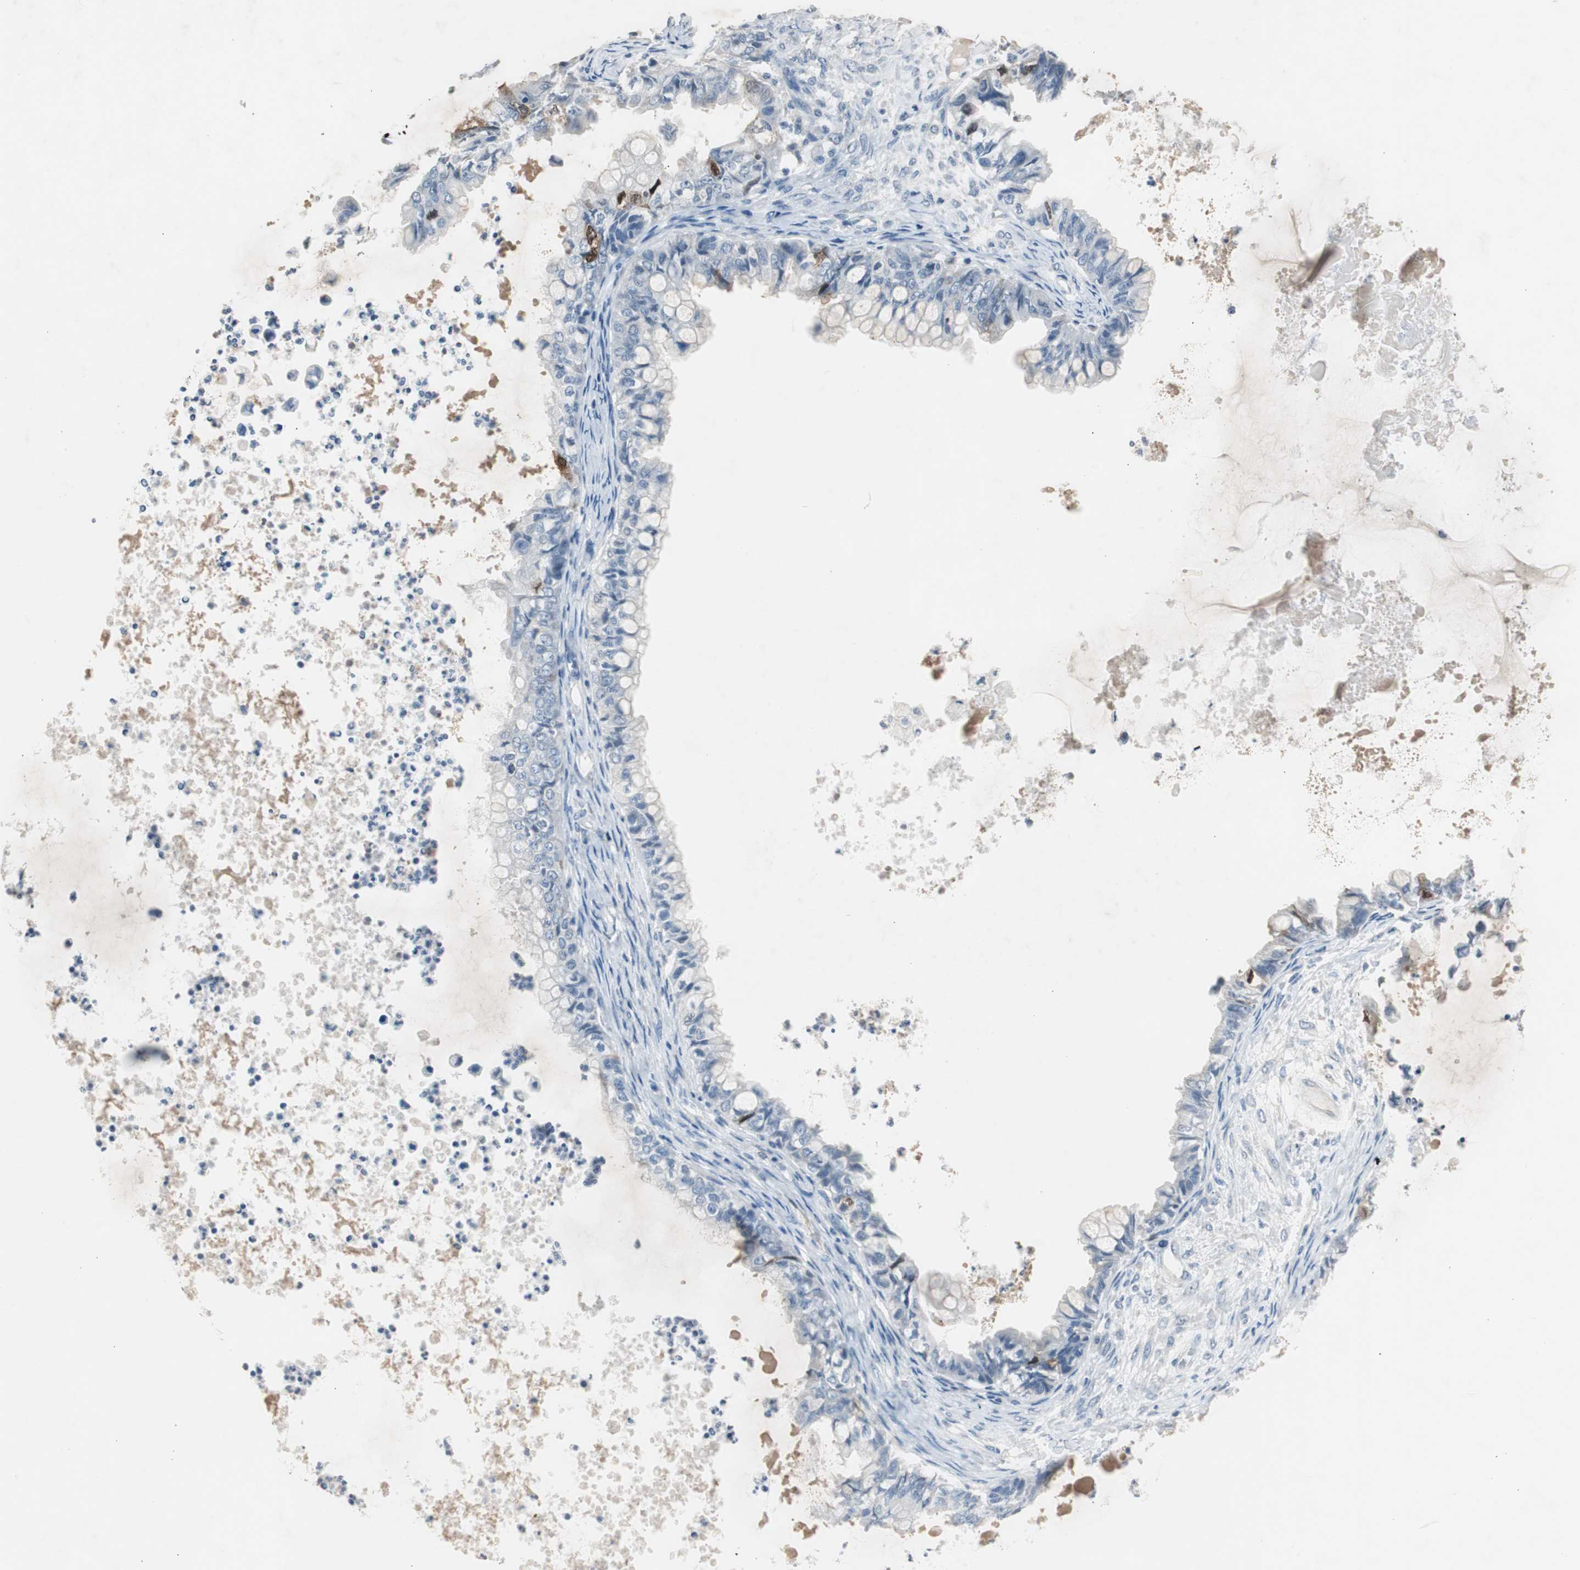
{"staining": {"intensity": "negative", "quantity": "none", "location": "none"}, "tissue": "ovarian cancer", "cell_type": "Tumor cells", "image_type": "cancer", "snomed": [{"axis": "morphology", "description": "Cystadenocarcinoma, mucinous, NOS"}, {"axis": "topography", "description": "Ovary"}], "caption": "Tumor cells are negative for brown protein staining in ovarian cancer (mucinous cystadenocarcinoma).", "gene": "TK1", "patient": {"sex": "female", "age": 80}}